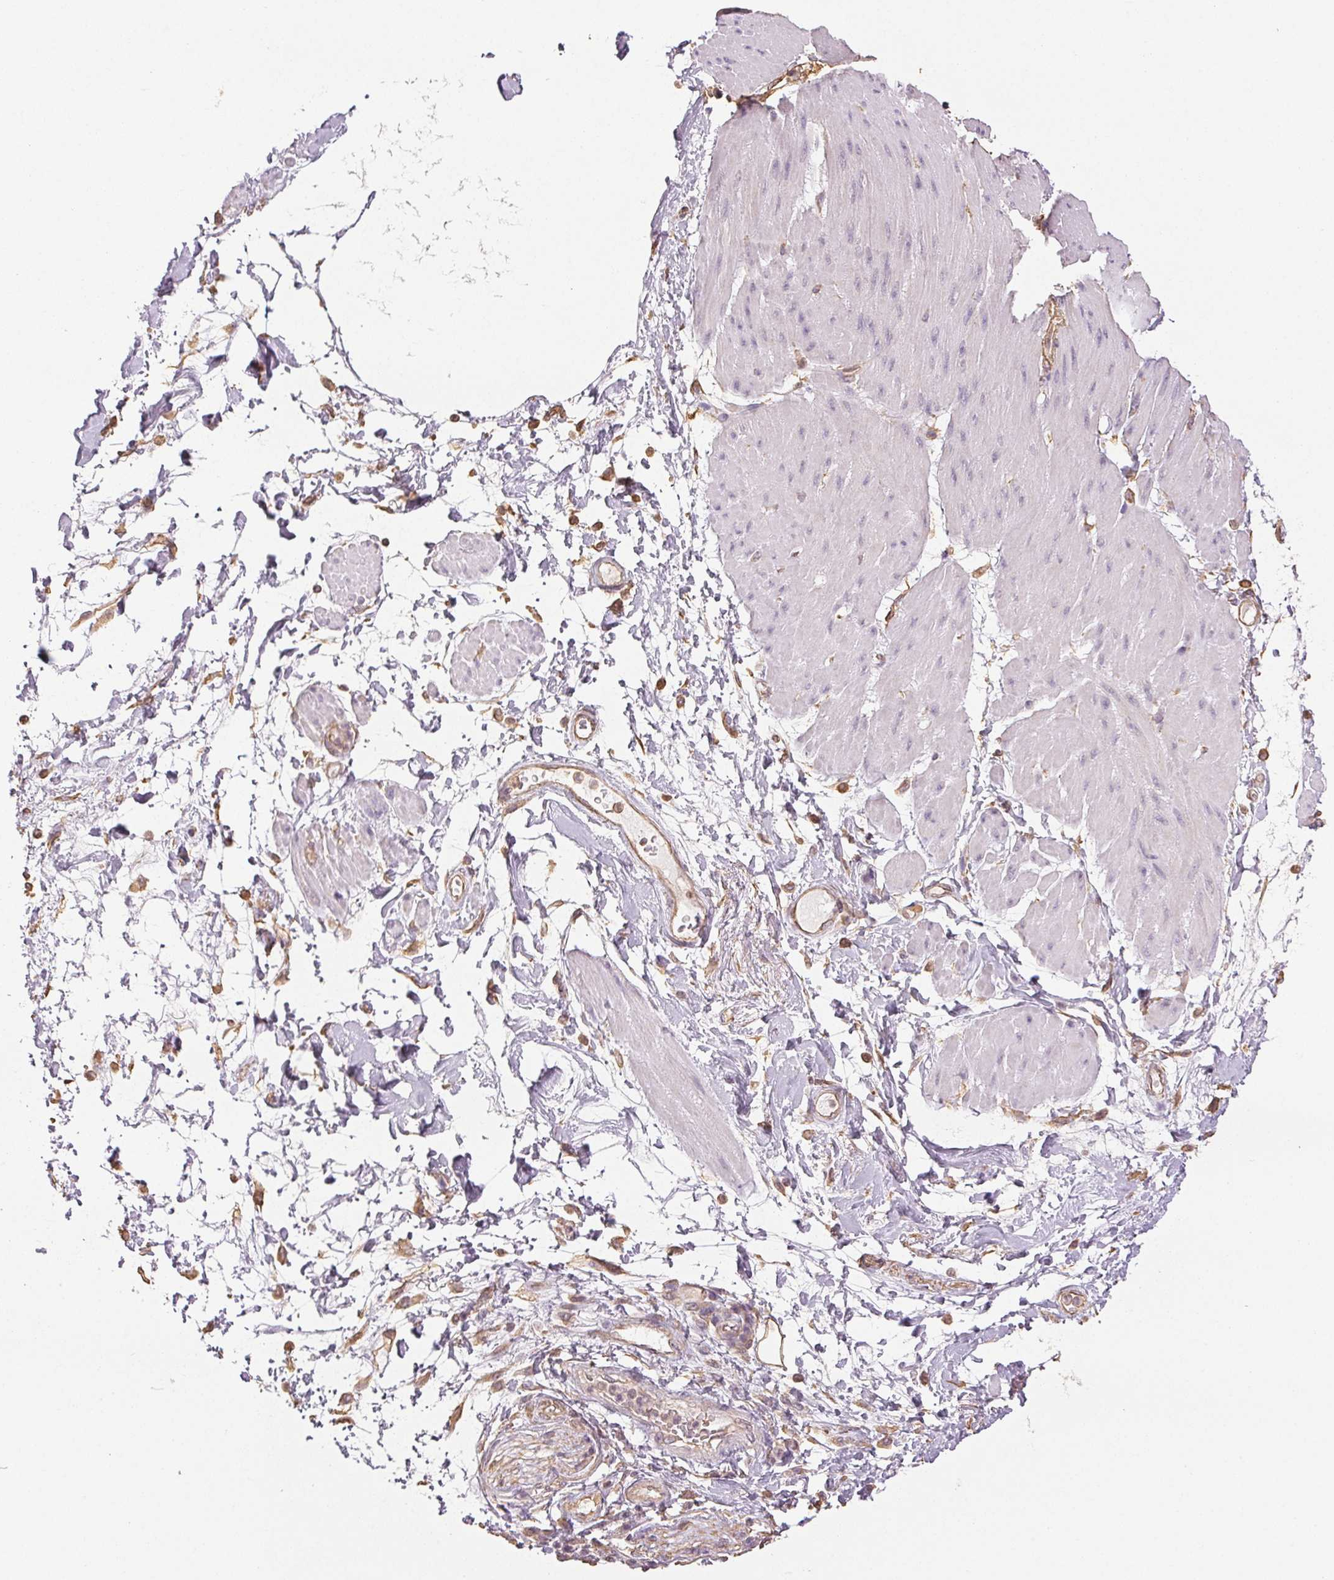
{"staining": {"intensity": "strong", "quantity": ">75%", "location": "cytoplasmic/membranous"}, "tissue": "adipose tissue", "cell_type": "Adipocytes", "image_type": "normal", "snomed": [{"axis": "morphology", "description": "Normal tissue, NOS"}, {"axis": "topography", "description": "Urinary bladder"}, {"axis": "topography", "description": "Peripheral nerve tissue"}], "caption": "Strong cytoplasmic/membranous positivity is appreciated in about >75% of adipocytes in unremarkable adipose tissue.", "gene": "COL7A1", "patient": {"sex": "female", "age": 60}}